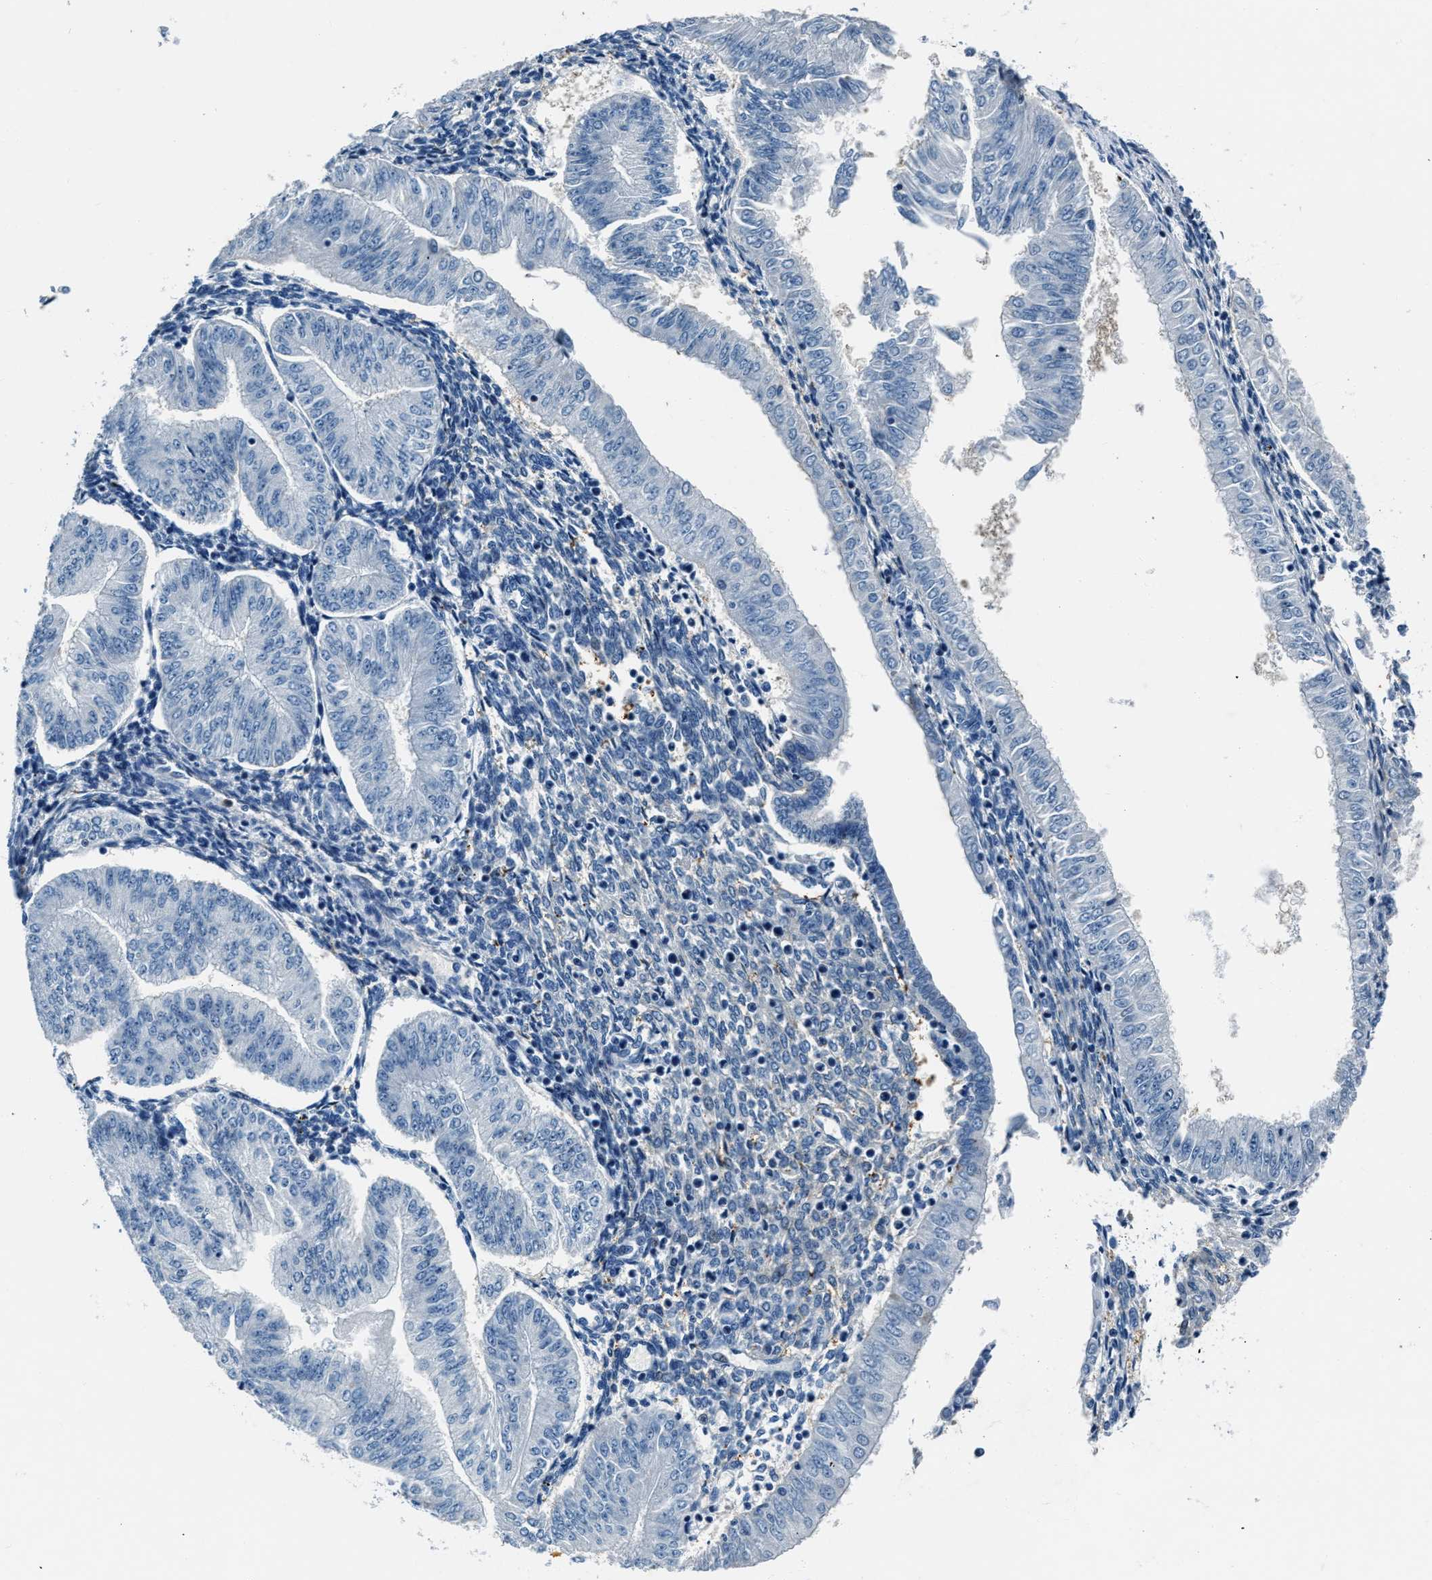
{"staining": {"intensity": "negative", "quantity": "none", "location": "none"}, "tissue": "endometrial cancer", "cell_type": "Tumor cells", "image_type": "cancer", "snomed": [{"axis": "morphology", "description": "Normal tissue, NOS"}, {"axis": "morphology", "description": "Adenocarcinoma, NOS"}, {"axis": "topography", "description": "Endometrium"}], "caption": "Tumor cells are negative for brown protein staining in endometrial cancer (adenocarcinoma).", "gene": "PTPDC1", "patient": {"sex": "female", "age": 53}}